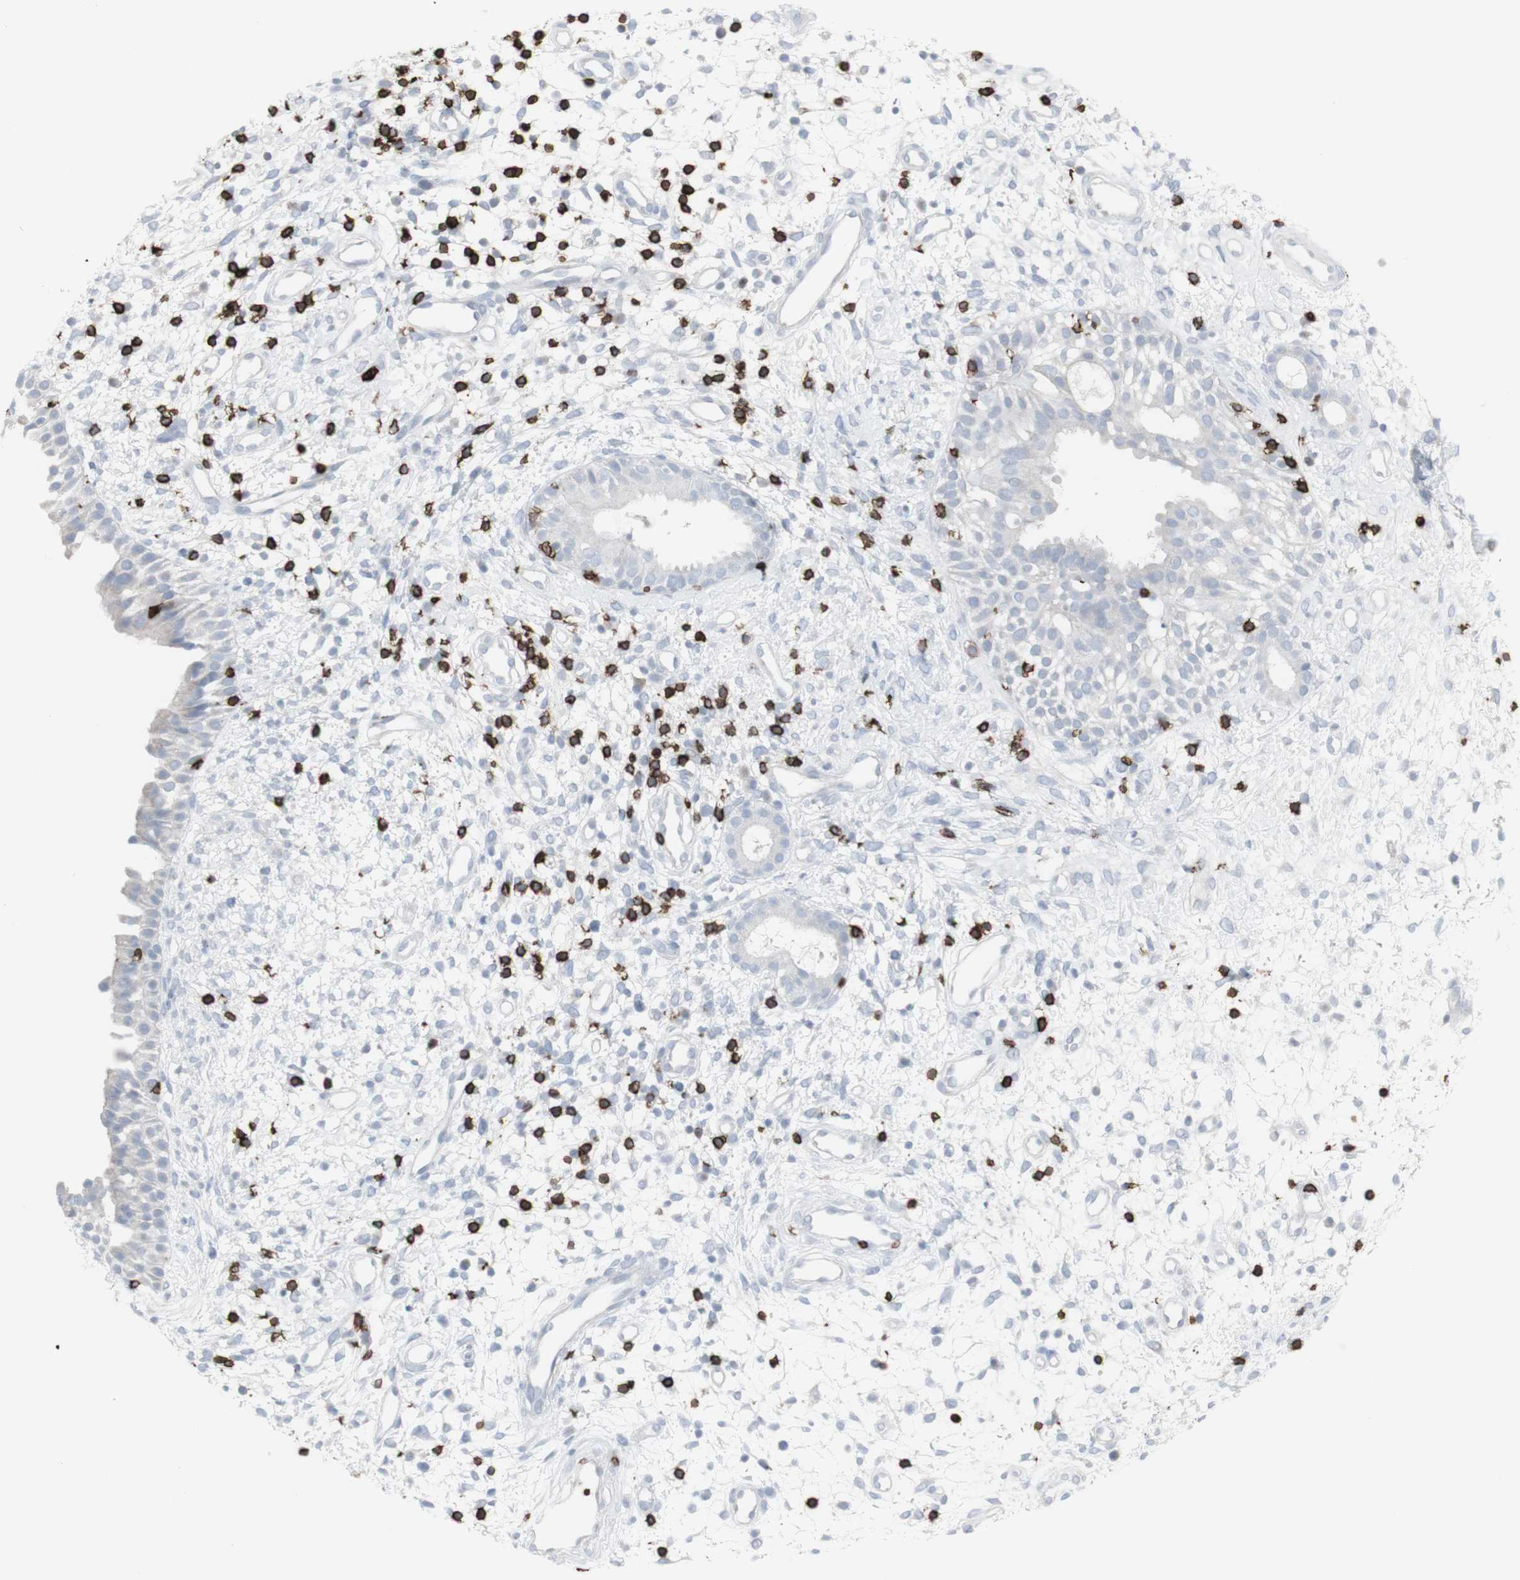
{"staining": {"intensity": "negative", "quantity": "none", "location": "none"}, "tissue": "nasopharynx", "cell_type": "Respiratory epithelial cells", "image_type": "normal", "snomed": [{"axis": "morphology", "description": "Normal tissue, NOS"}, {"axis": "topography", "description": "Nasopharynx"}], "caption": "High magnification brightfield microscopy of normal nasopharynx stained with DAB (brown) and counterstained with hematoxylin (blue): respiratory epithelial cells show no significant expression. Nuclei are stained in blue.", "gene": "CD247", "patient": {"sex": "male", "age": 22}}